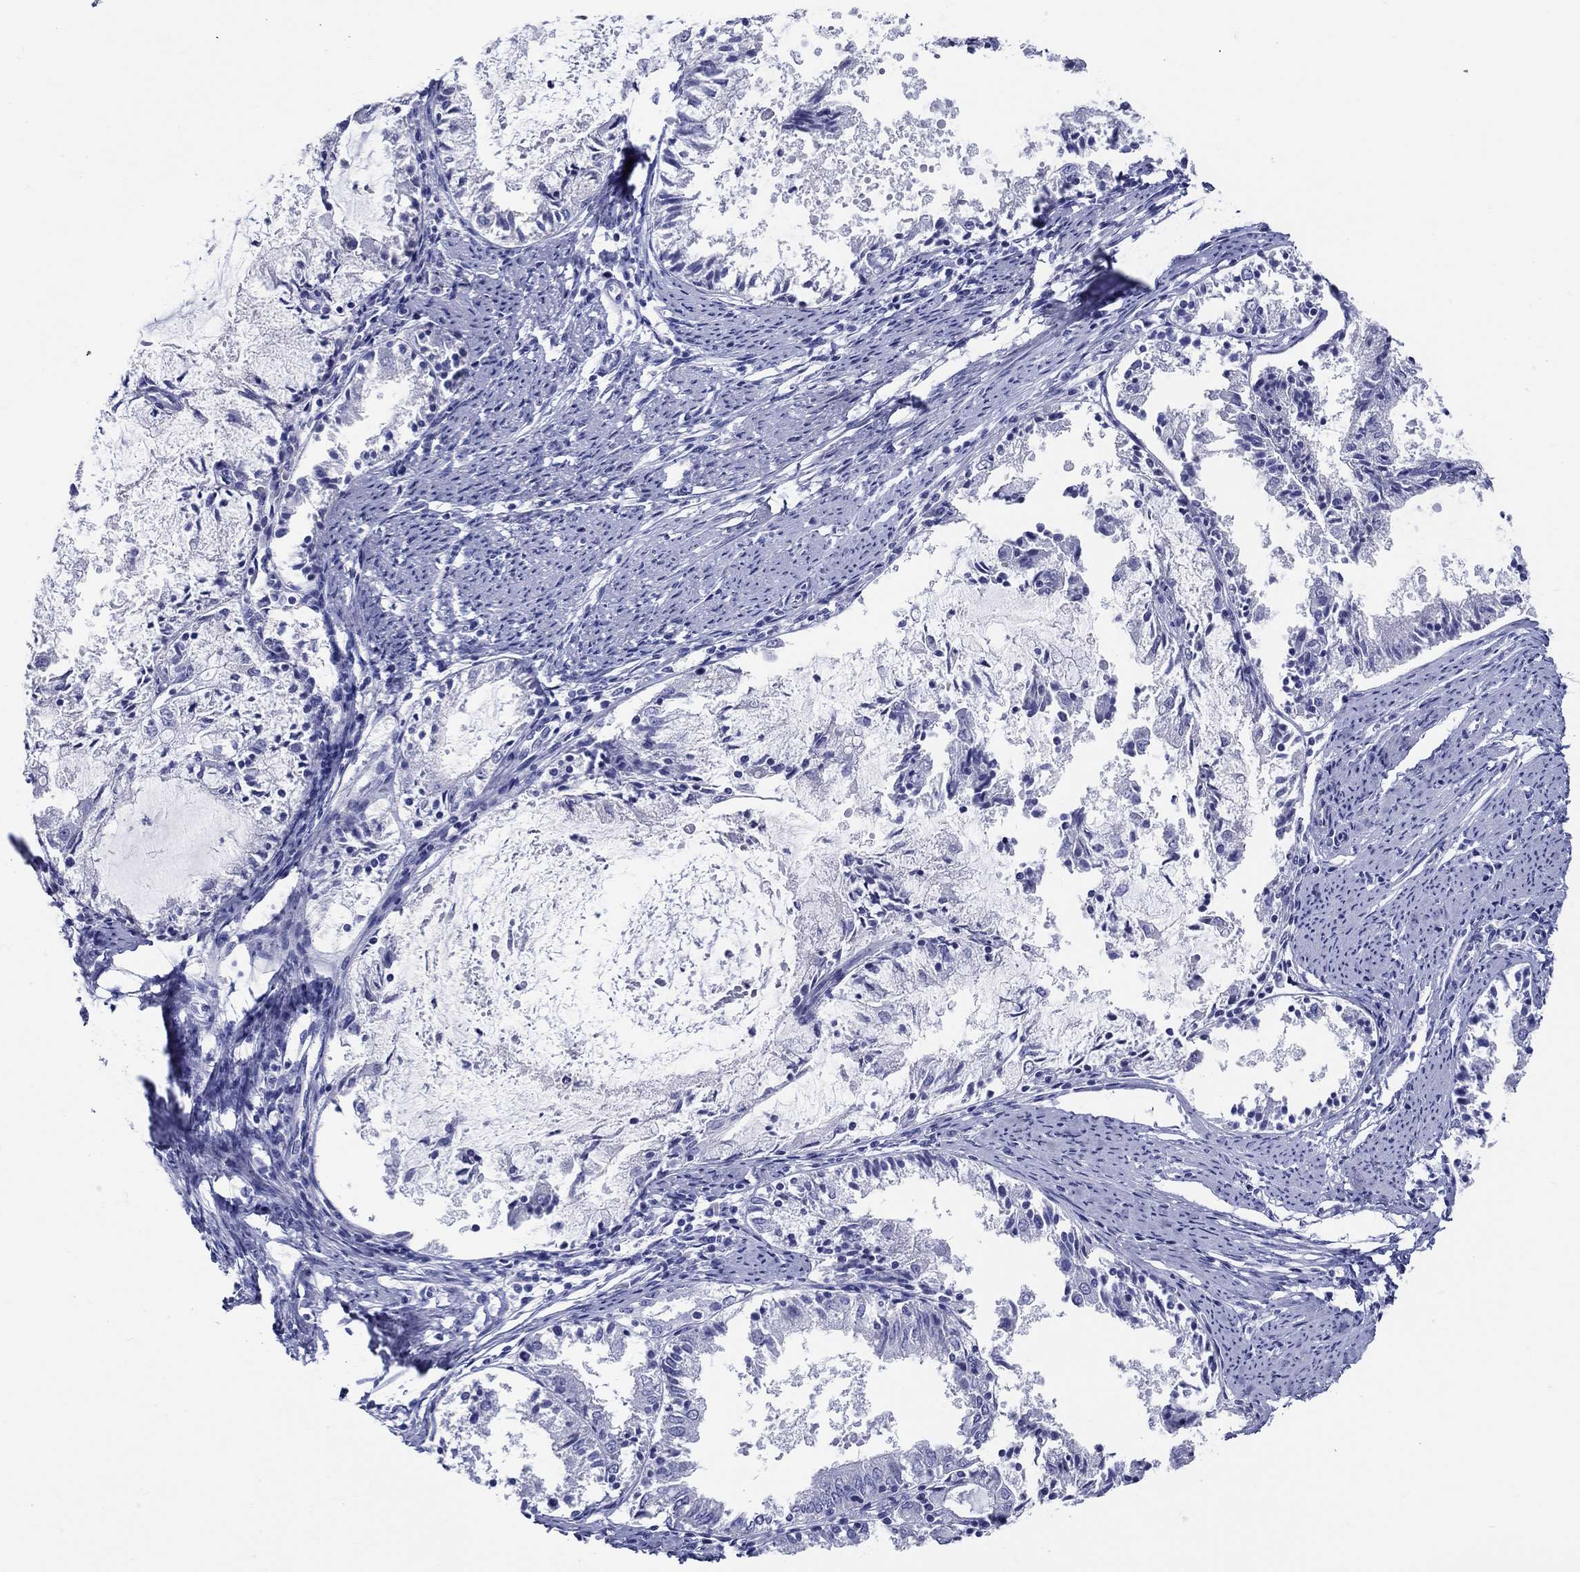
{"staining": {"intensity": "negative", "quantity": "none", "location": "none"}, "tissue": "endometrial cancer", "cell_type": "Tumor cells", "image_type": "cancer", "snomed": [{"axis": "morphology", "description": "Adenocarcinoma, NOS"}, {"axis": "topography", "description": "Endometrium"}], "caption": "Tumor cells are negative for protein expression in human adenocarcinoma (endometrial).", "gene": "CRYGS", "patient": {"sex": "female", "age": 57}}